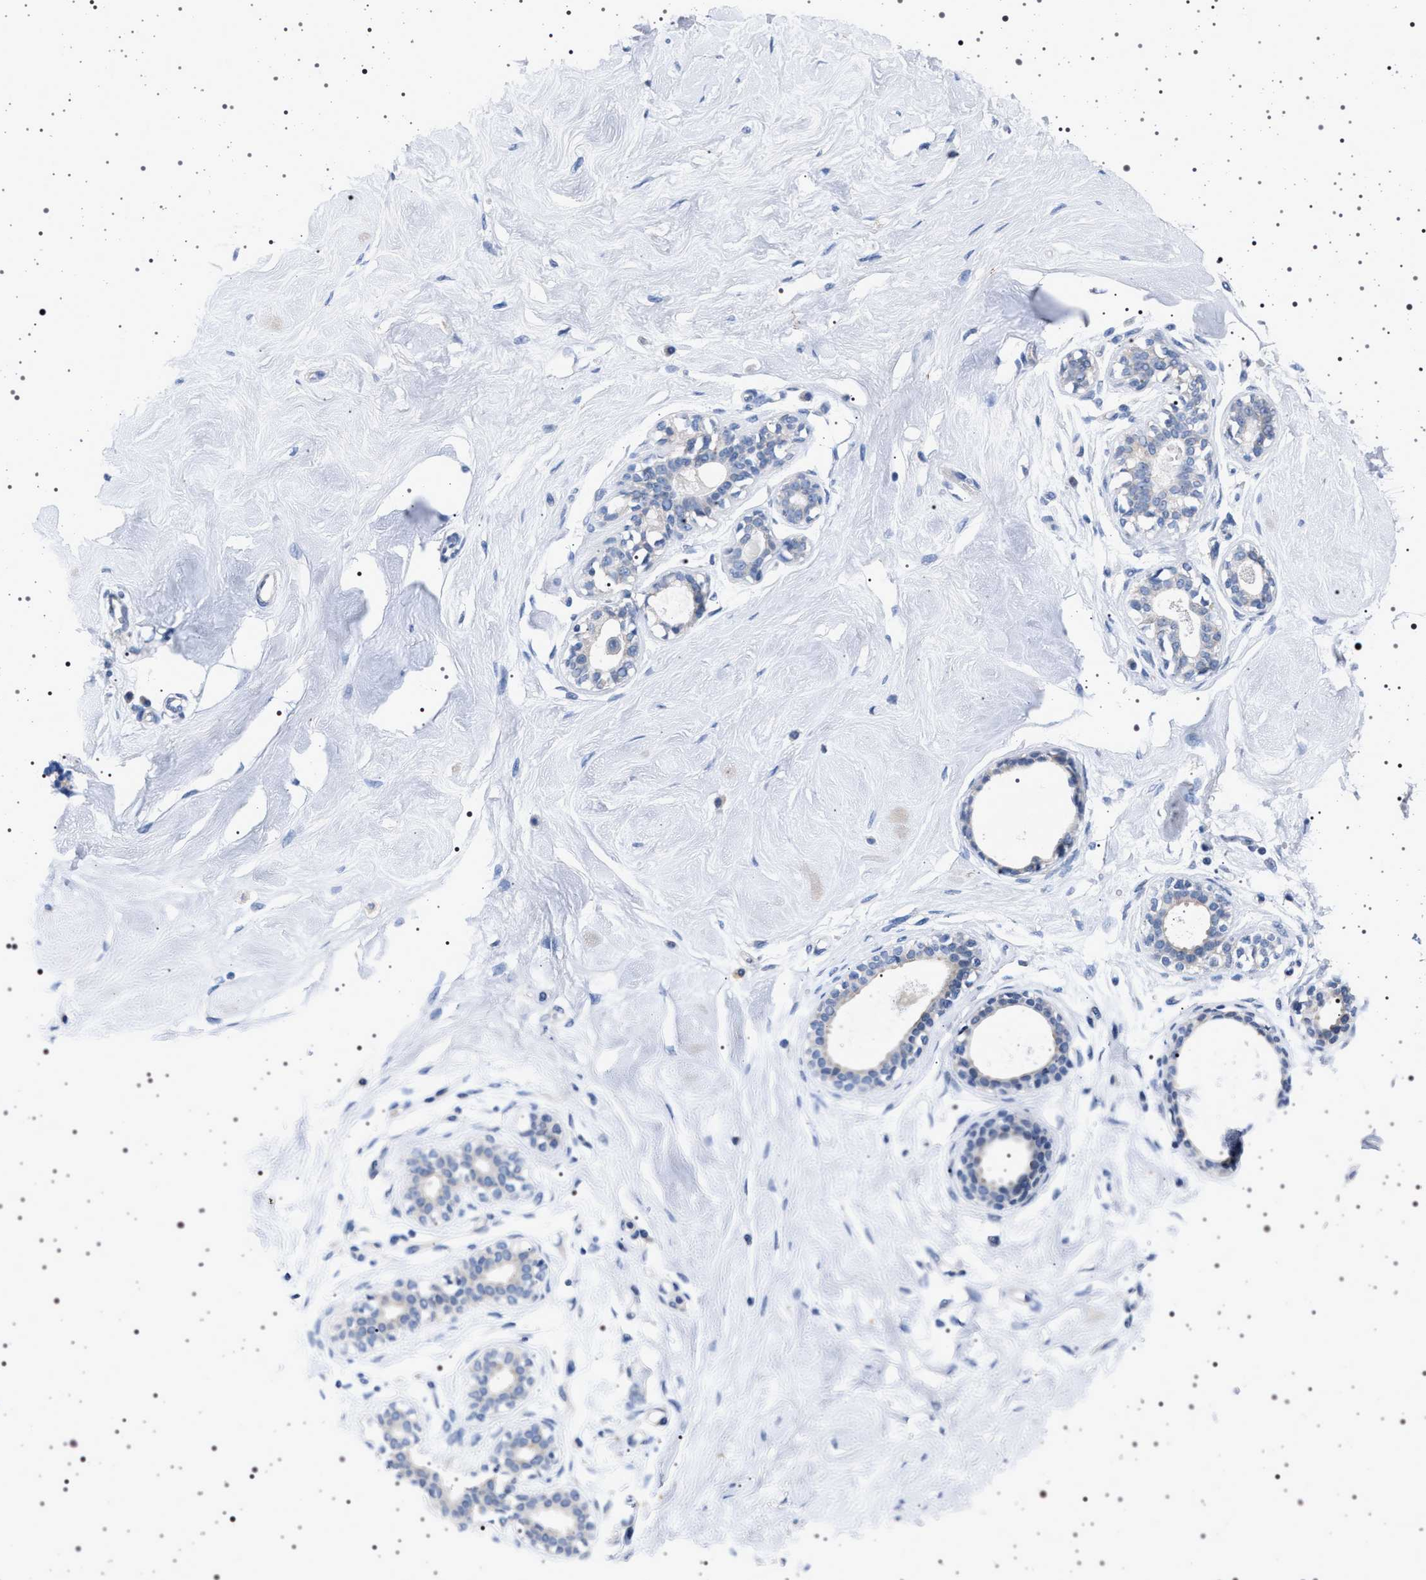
{"staining": {"intensity": "negative", "quantity": "none", "location": "none"}, "tissue": "breast", "cell_type": "Adipocytes", "image_type": "normal", "snomed": [{"axis": "morphology", "description": "Normal tissue, NOS"}, {"axis": "topography", "description": "Breast"}], "caption": "Breast was stained to show a protein in brown. There is no significant staining in adipocytes. Brightfield microscopy of IHC stained with DAB (3,3'-diaminobenzidine) (brown) and hematoxylin (blue), captured at high magnification.", "gene": "NAT9", "patient": {"sex": "female", "age": 23}}